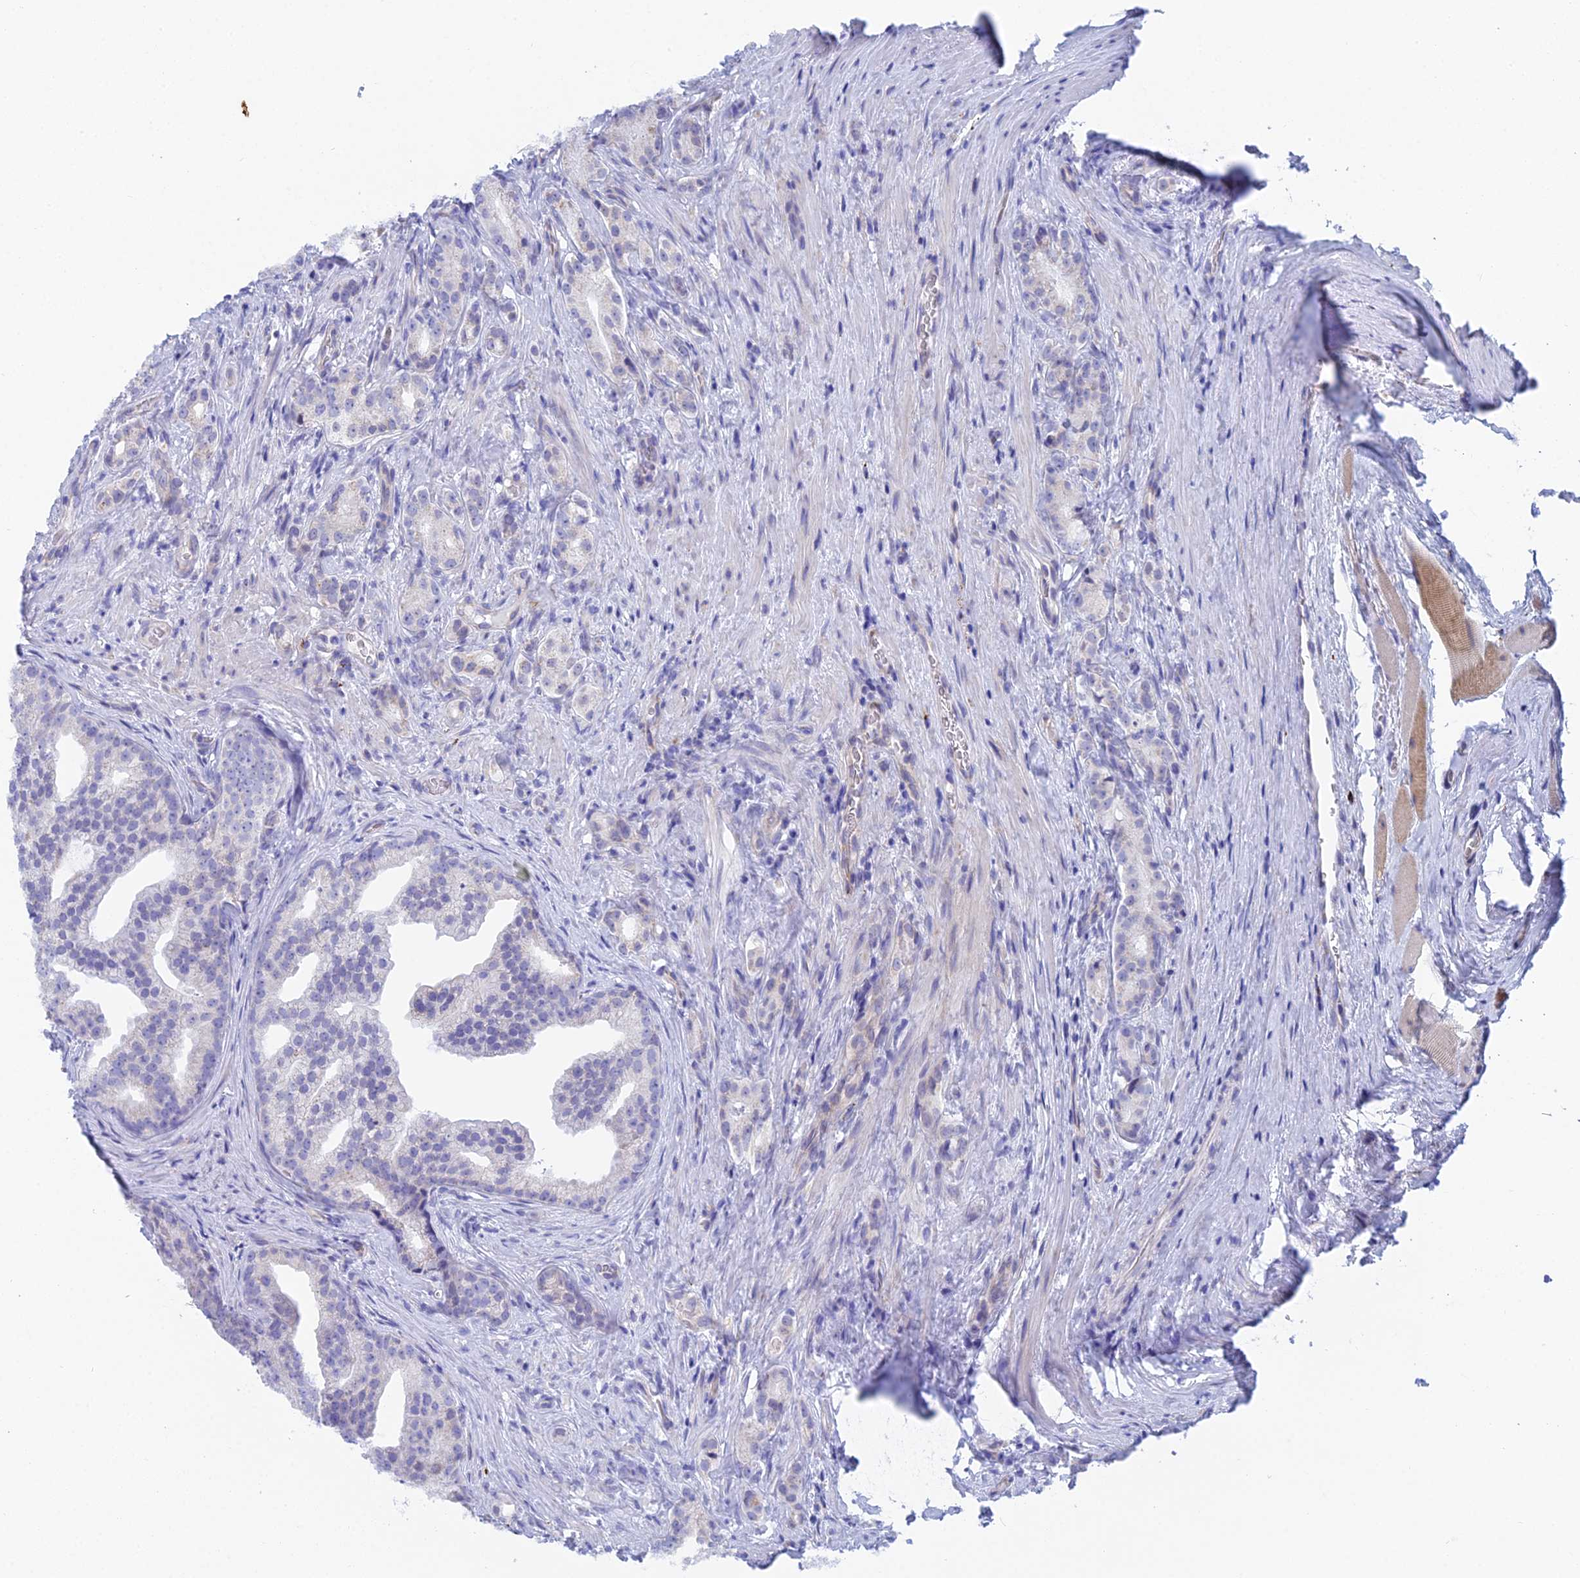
{"staining": {"intensity": "negative", "quantity": "none", "location": "none"}, "tissue": "prostate cancer", "cell_type": "Tumor cells", "image_type": "cancer", "snomed": [{"axis": "morphology", "description": "Adenocarcinoma, Low grade"}, {"axis": "topography", "description": "Prostate"}], "caption": "A high-resolution image shows IHC staining of low-grade adenocarcinoma (prostate), which reveals no significant positivity in tumor cells. (DAB (3,3'-diaminobenzidine) immunohistochemistry with hematoxylin counter stain).", "gene": "CFAP210", "patient": {"sex": "male", "age": 71}}